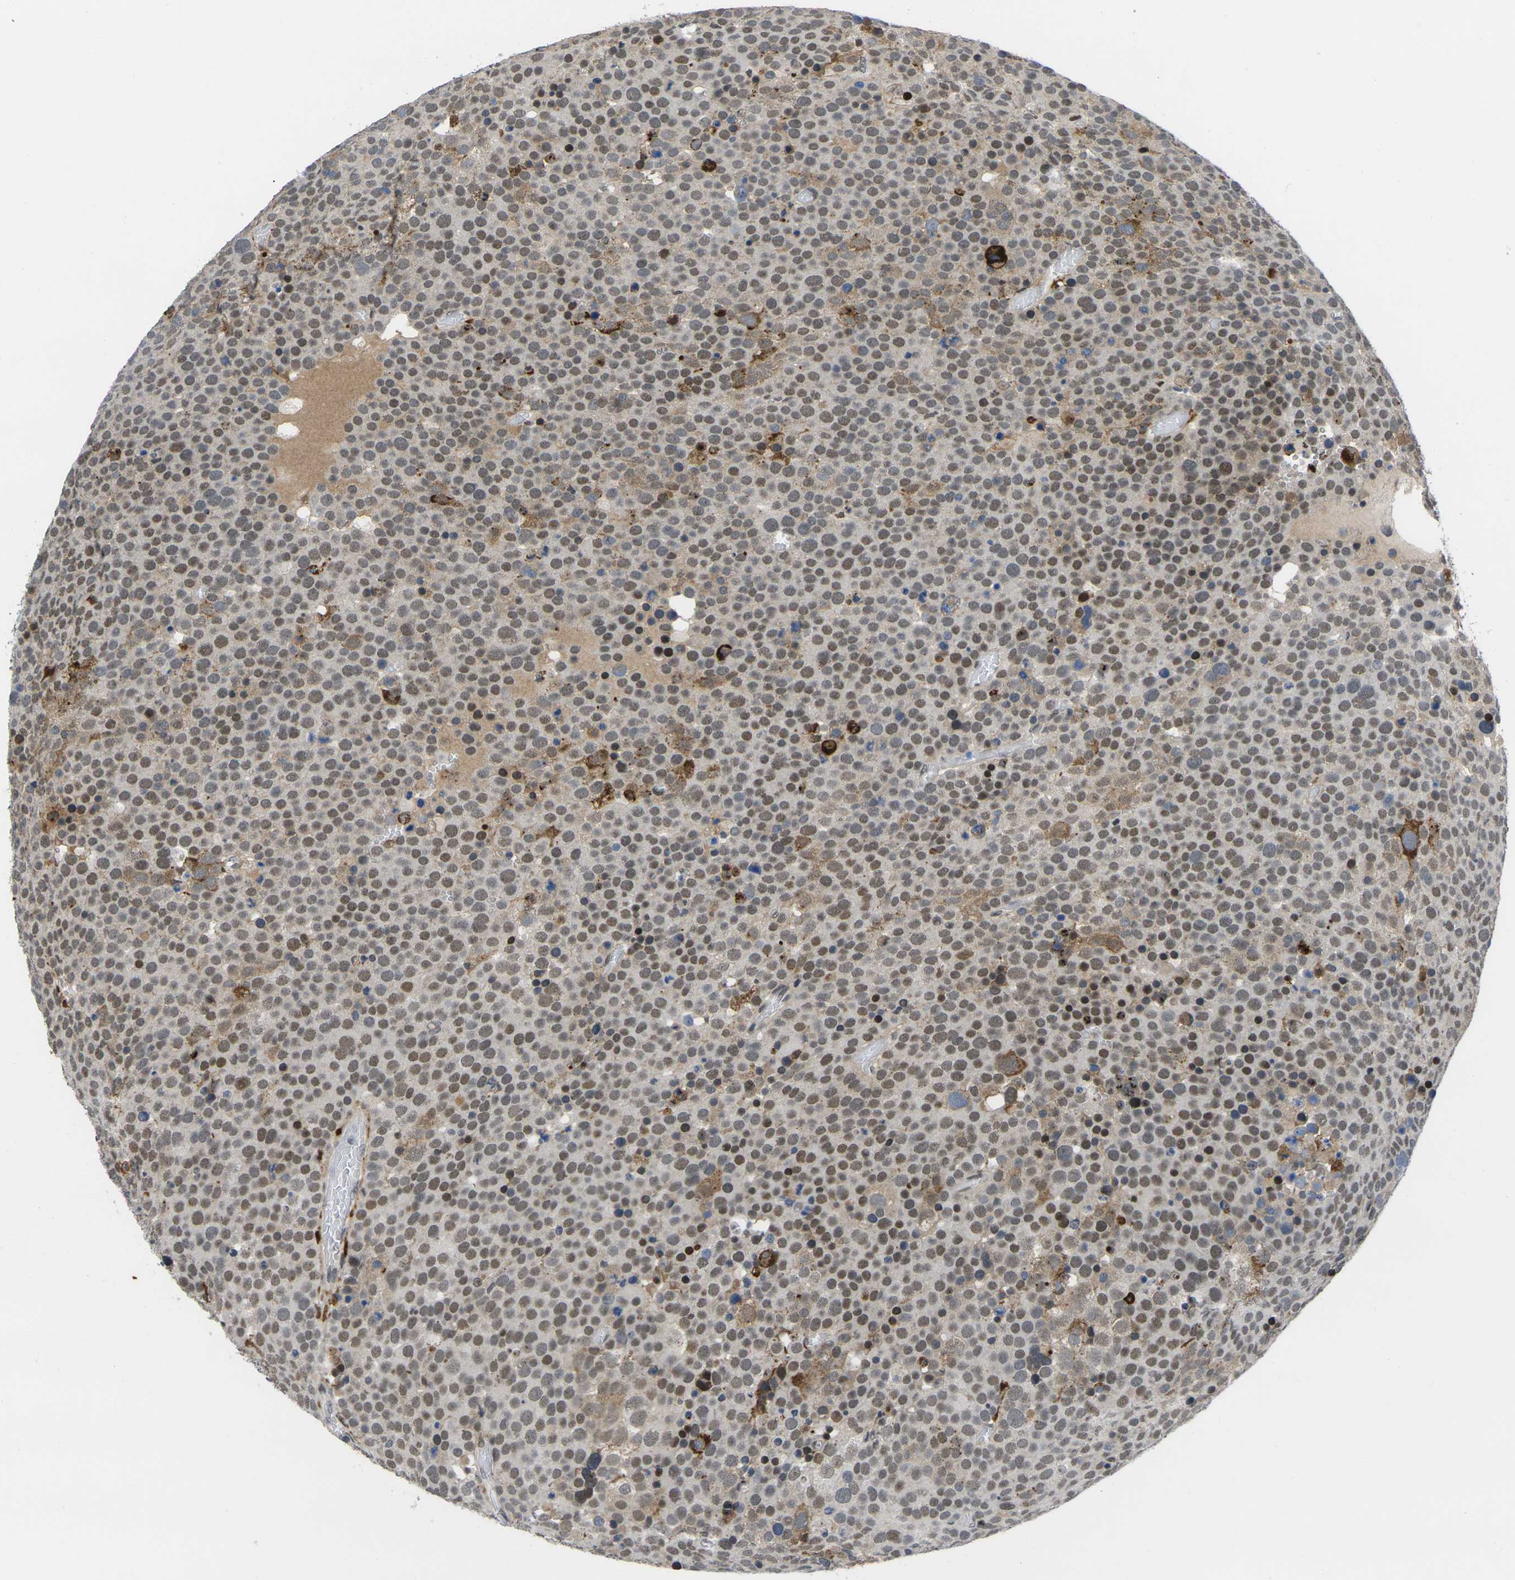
{"staining": {"intensity": "moderate", "quantity": ">75%", "location": "nuclear"}, "tissue": "testis cancer", "cell_type": "Tumor cells", "image_type": "cancer", "snomed": [{"axis": "morphology", "description": "Seminoma, NOS"}, {"axis": "topography", "description": "Testis"}], "caption": "The photomicrograph shows staining of testis cancer, revealing moderate nuclear protein positivity (brown color) within tumor cells.", "gene": "RBM7", "patient": {"sex": "male", "age": 71}}